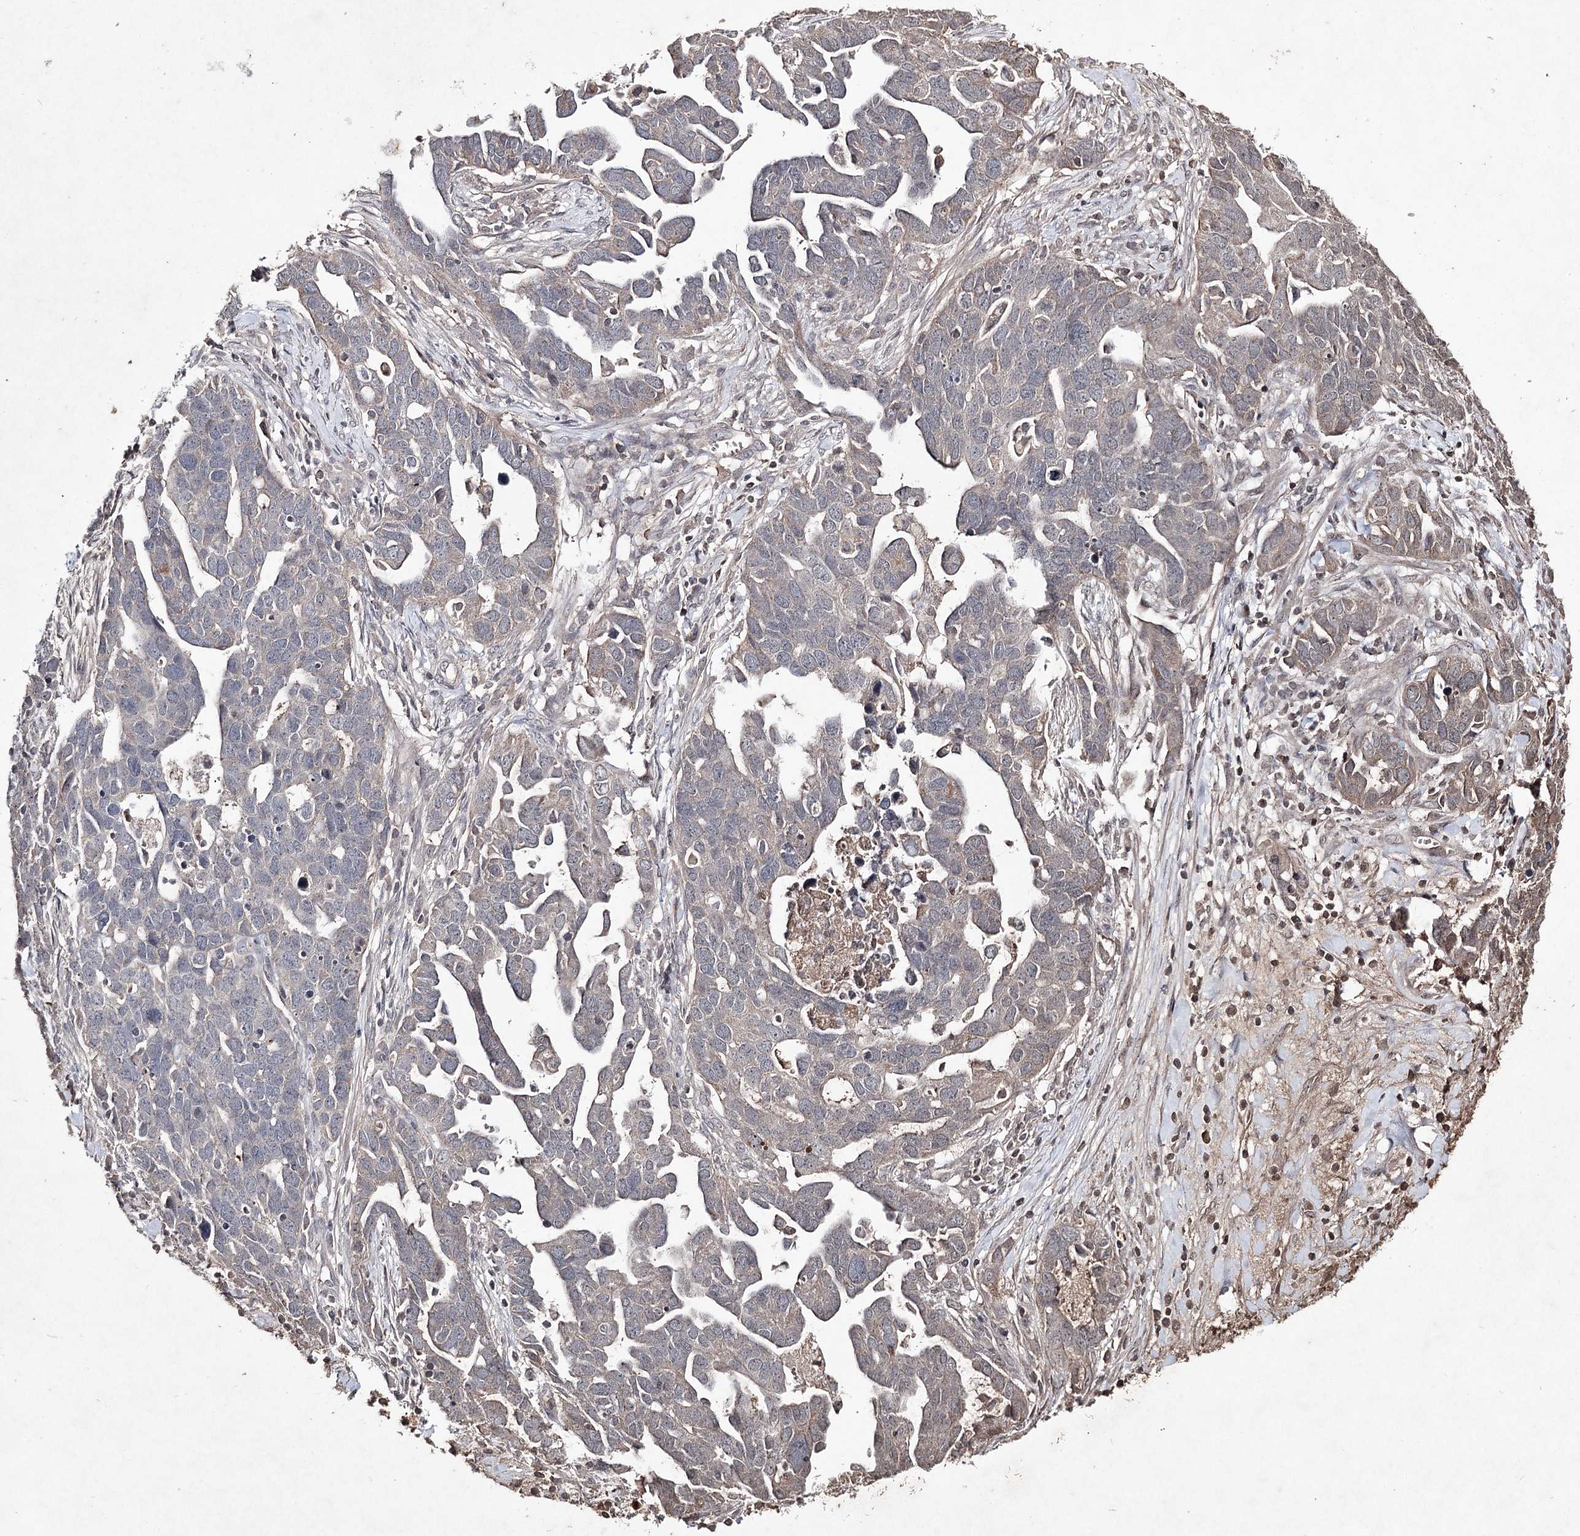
{"staining": {"intensity": "weak", "quantity": "<25%", "location": "cytoplasmic/membranous"}, "tissue": "ovarian cancer", "cell_type": "Tumor cells", "image_type": "cancer", "snomed": [{"axis": "morphology", "description": "Cystadenocarcinoma, serous, NOS"}, {"axis": "topography", "description": "Ovary"}], "caption": "There is no significant positivity in tumor cells of ovarian serous cystadenocarcinoma.", "gene": "SYNGR3", "patient": {"sex": "female", "age": 54}}